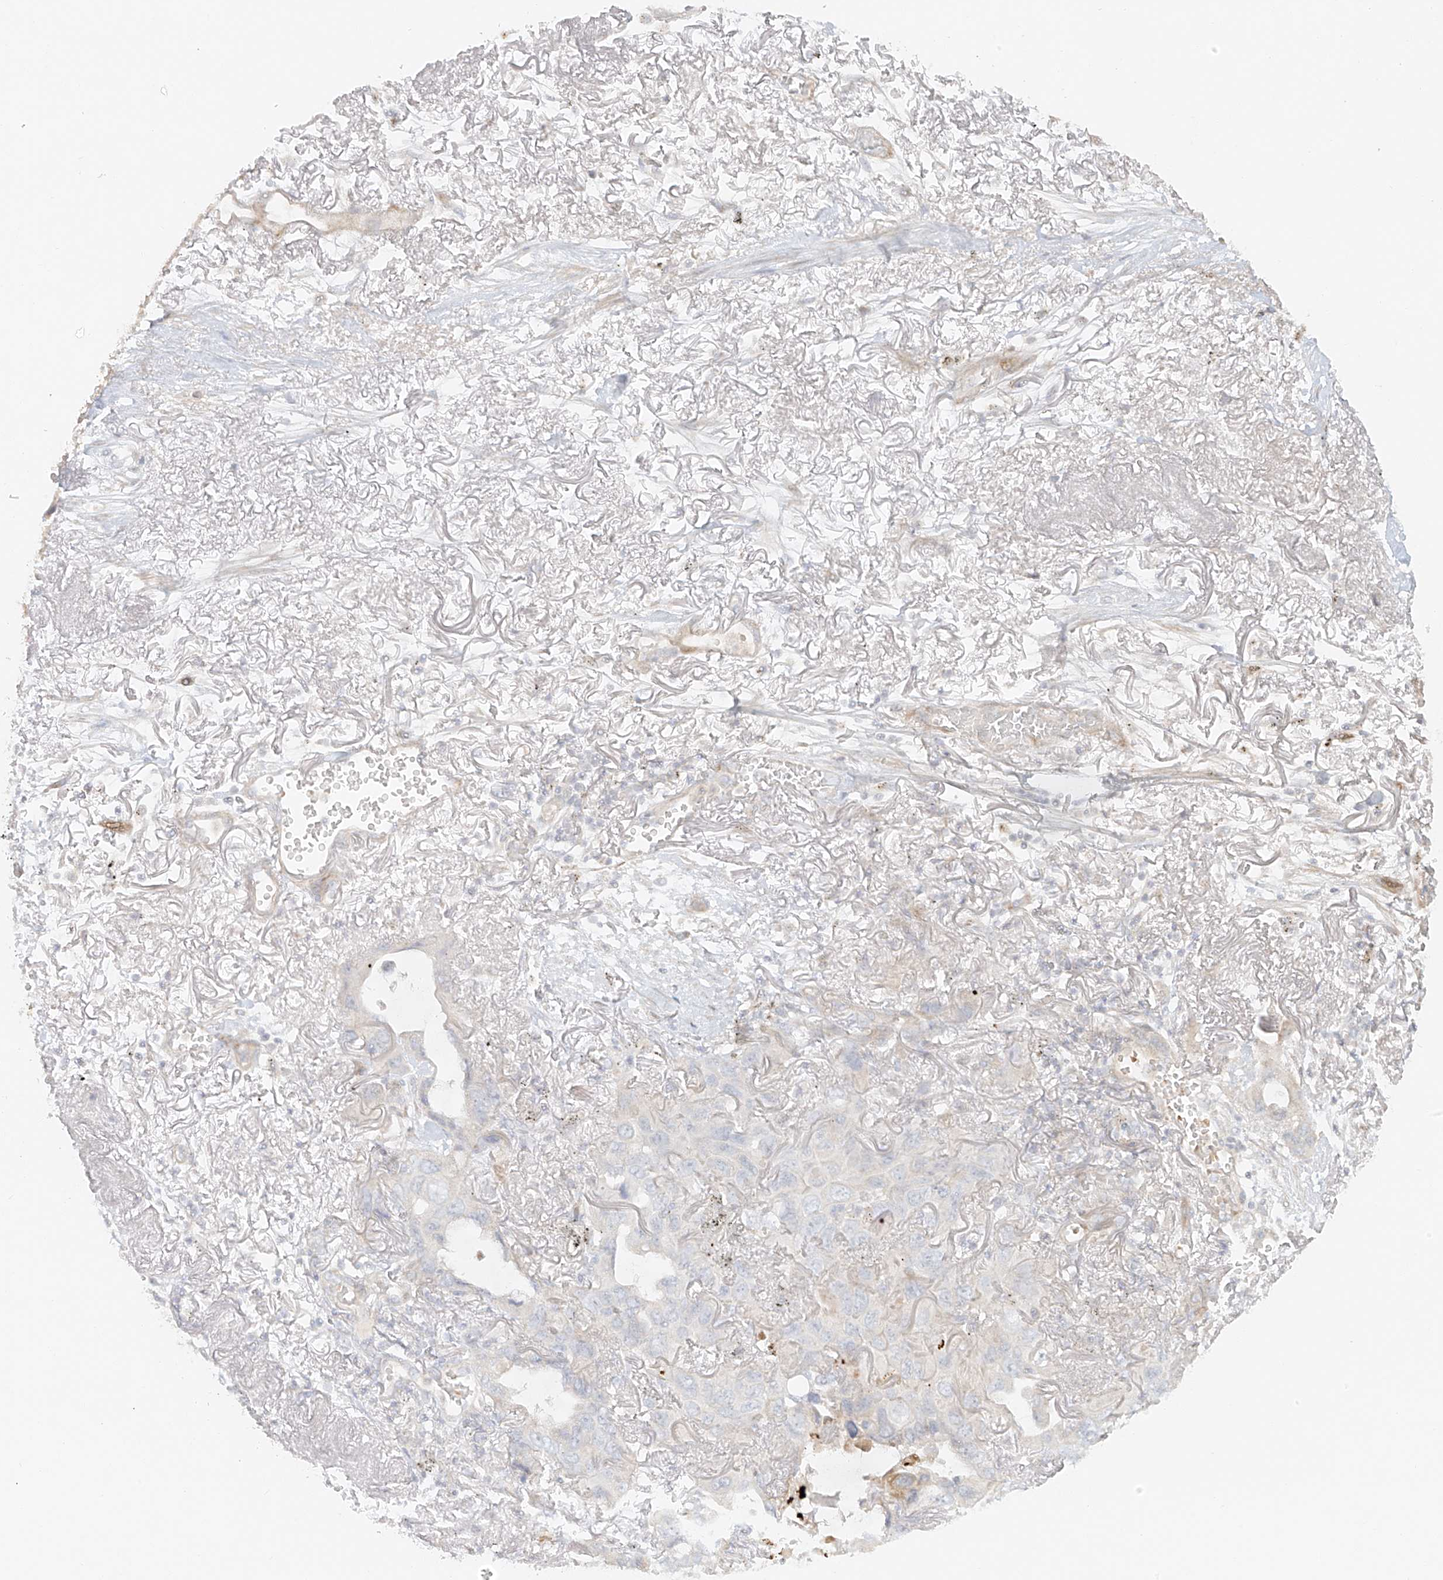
{"staining": {"intensity": "negative", "quantity": "none", "location": "none"}, "tissue": "lung cancer", "cell_type": "Tumor cells", "image_type": "cancer", "snomed": [{"axis": "morphology", "description": "Squamous cell carcinoma, NOS"}, {"axis": "topography", "description": "Lung"}], "caption": "An IHC image of lung cancer is shown. There is no staining in tumor cells of lung cancer.", "gene": "MIPEP", "patient": {"sex": "female", "age": 73}}